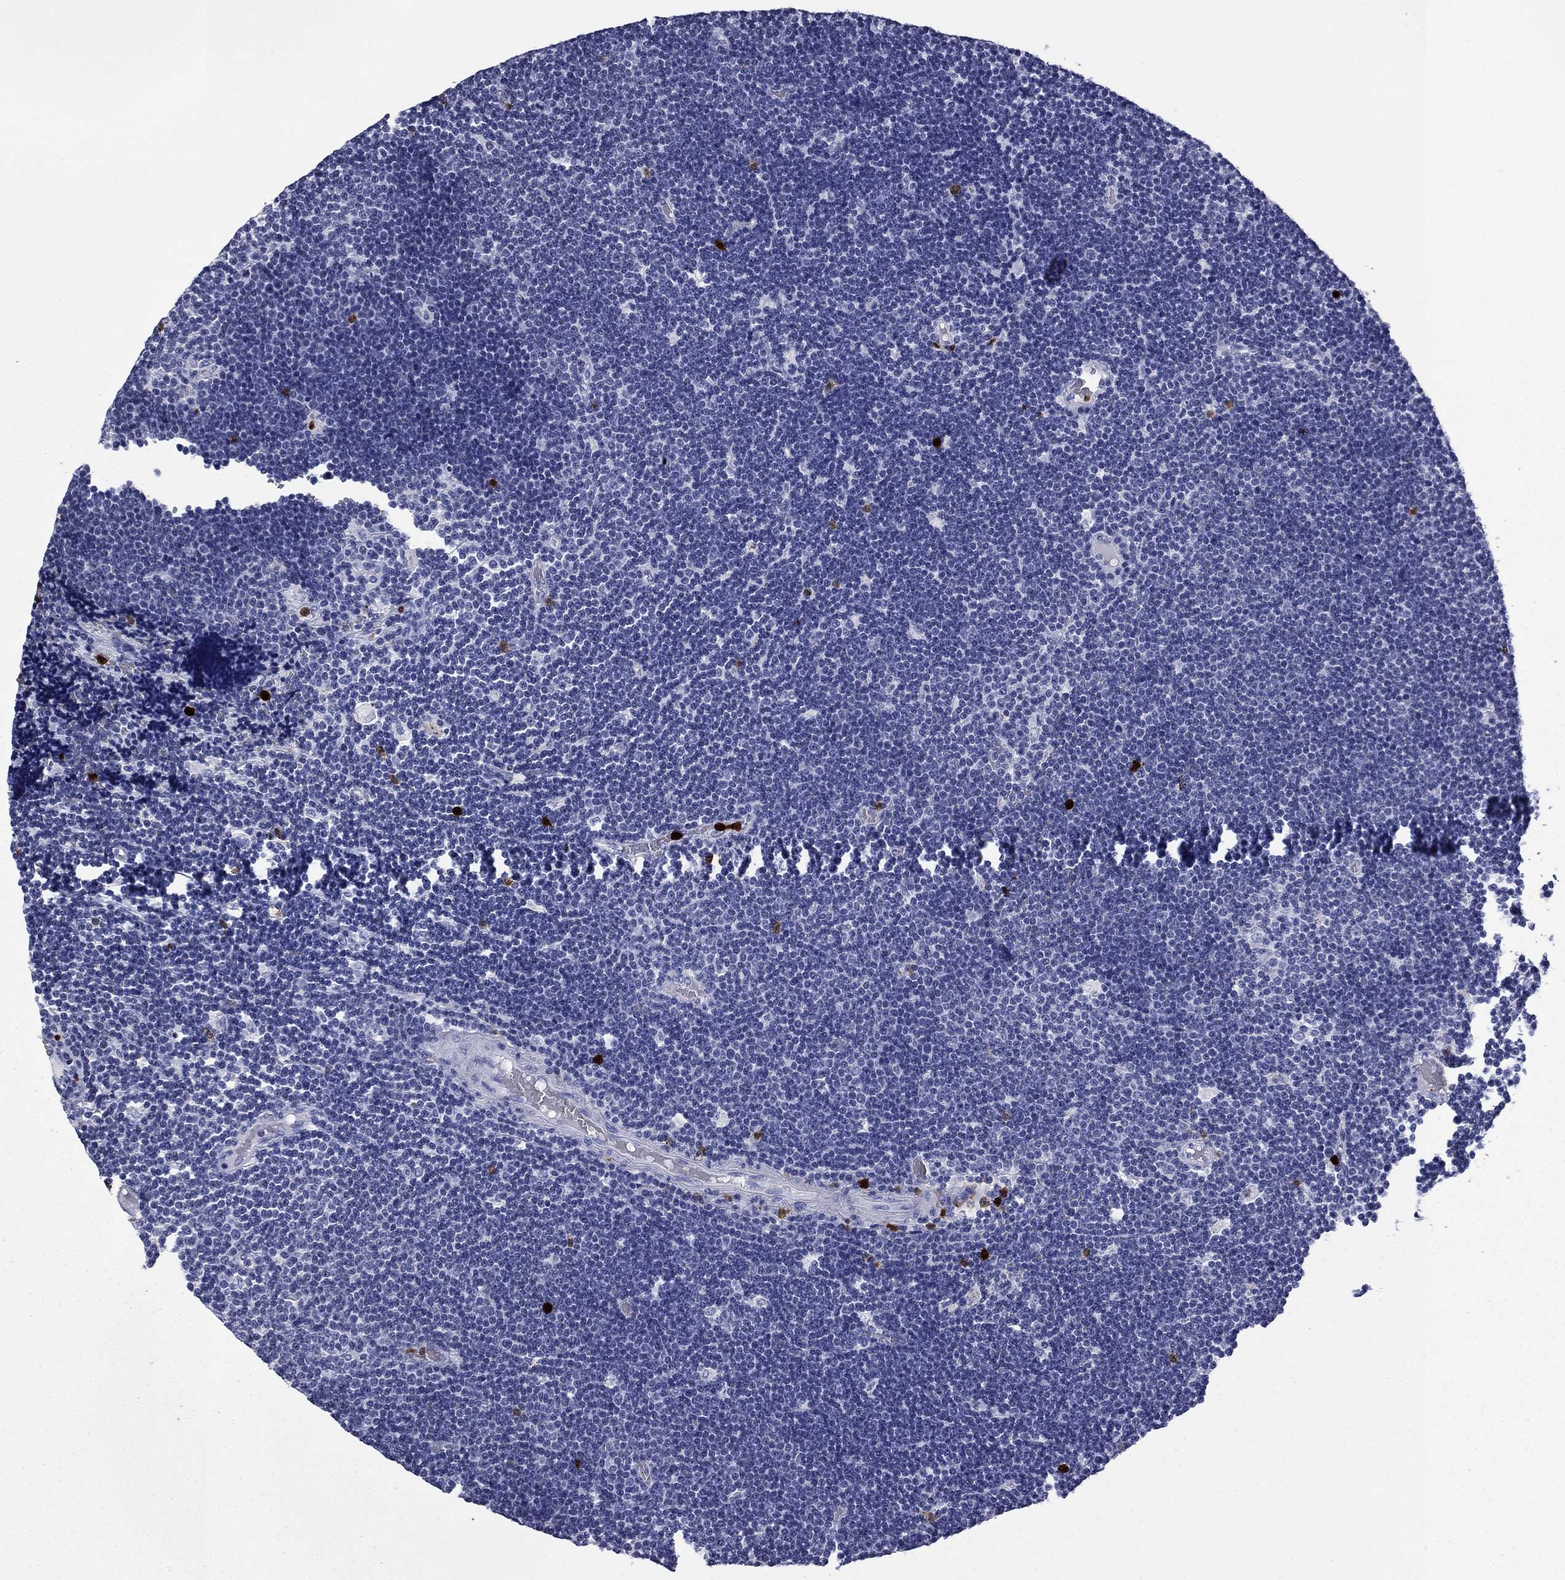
{"staining": {"intensity": "negative", "quantity": "none", "location": "none"}, "tissue": "lymphoma", "cell_type": "Tumor cells", "image_type": "cancer", "snomed": [{"axis": "morphology", "description": "Malignant lymphoma, non-Hodgkin's type, Low grade"}, {"axis": "topography", "description": "Brain"}], "caption": "Immunohistochemistry histopathology image of neoplastic tissue: human low-grade malignant lymphoma, non-Hodgkin's type stained with DAB reveals no significant protein positivity in tumor cells. (DAB IHC visualized using brightfield microscopy, high magnification).", "gene": "TRIM29", "patient": {"sex": "female", "age": 66}}